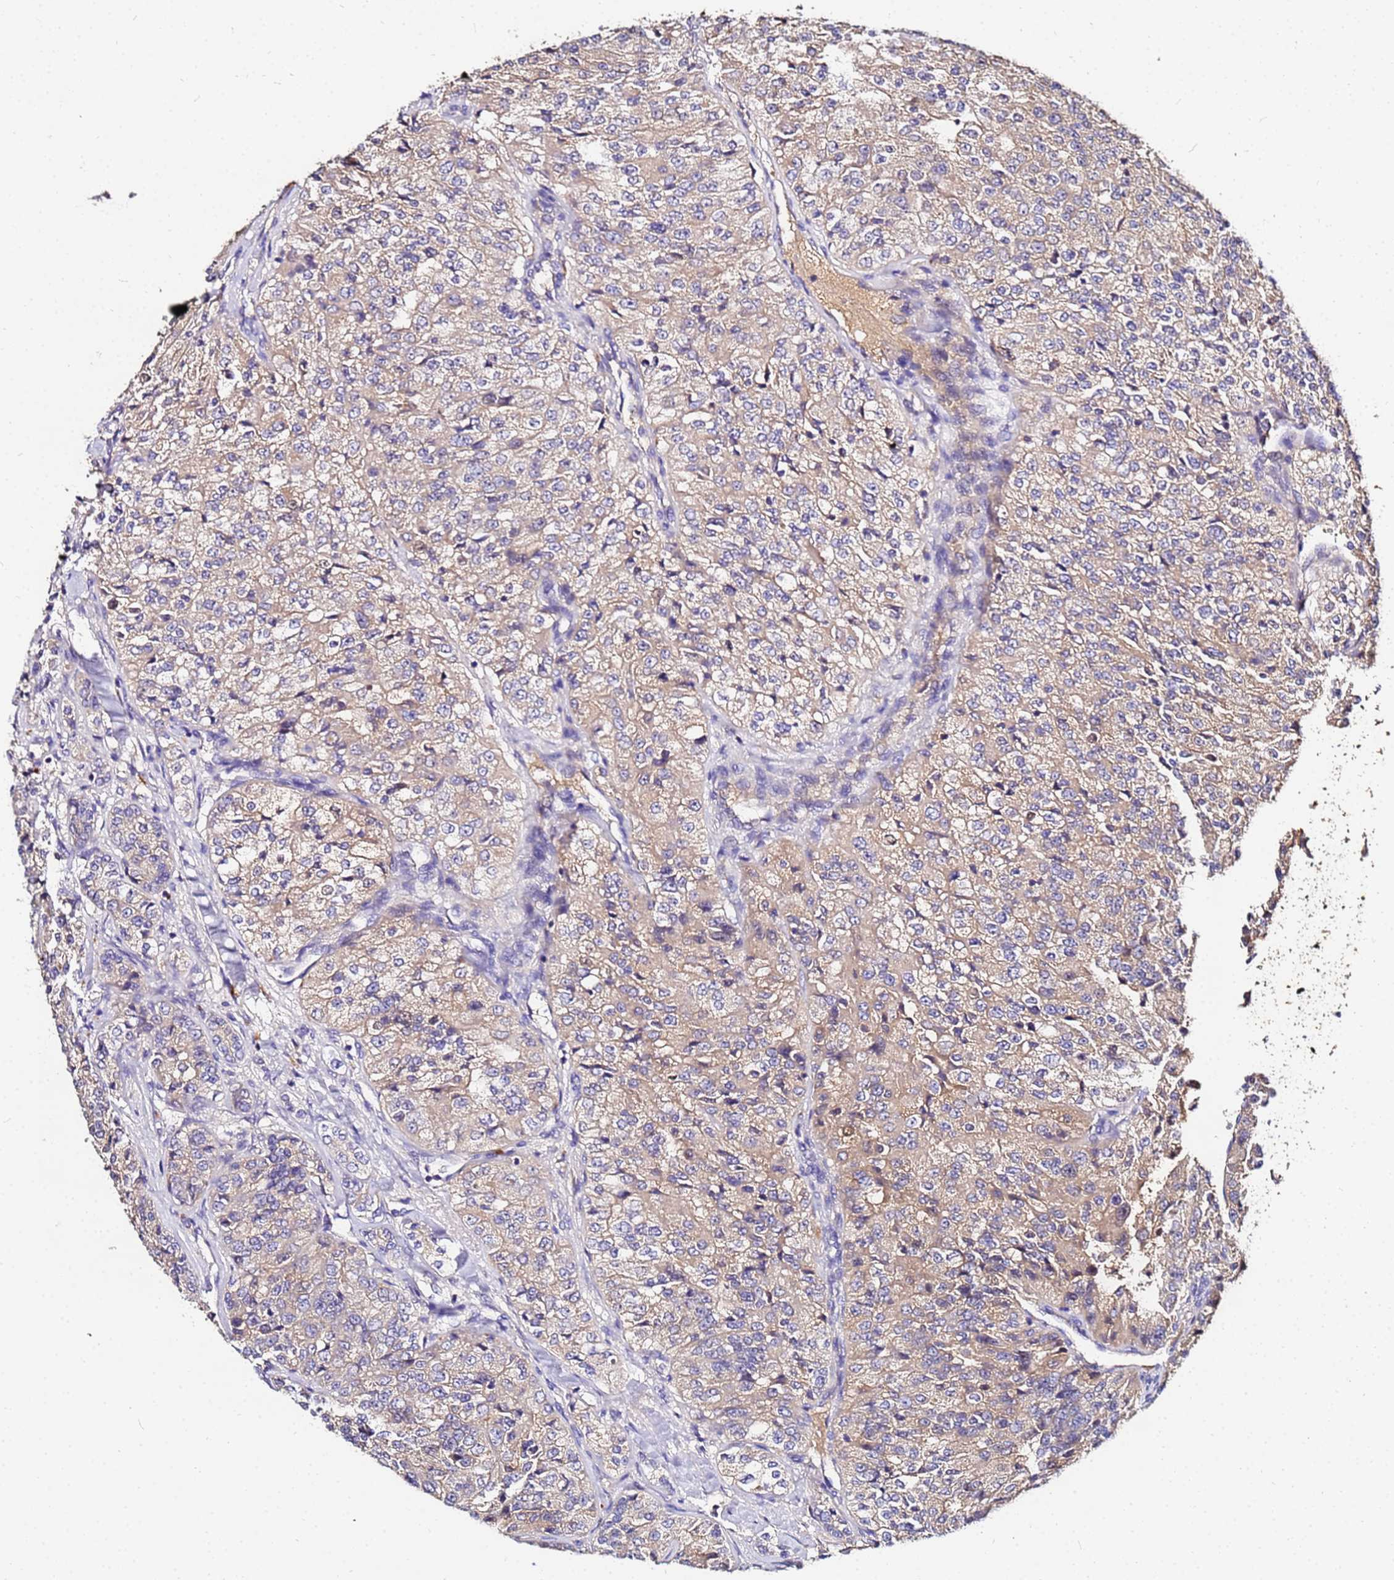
{"staining": {"intensity": "weak", "quantity": "25%-75%", "location": "cytoplasmic/membranous"}, "tissue": "renal cancer", "cell_type": "Tumor cells", "image_type": "cancer", "snomed": [{"axis": "morphology", "description": "Adenocarcinoma, NOS"}, {"axis": "topography", "description": "Kidney"}], "caption": "This histopathology image reveals immunohistochemistry (IHC) staining of human renal cancer (adenocarcinoma), with low weak cytoplasmic/membranous staining in about 25%-75% of tumor cells.", "gene": "MTERF1", "patient": {"sex": "female", "age": 63}}